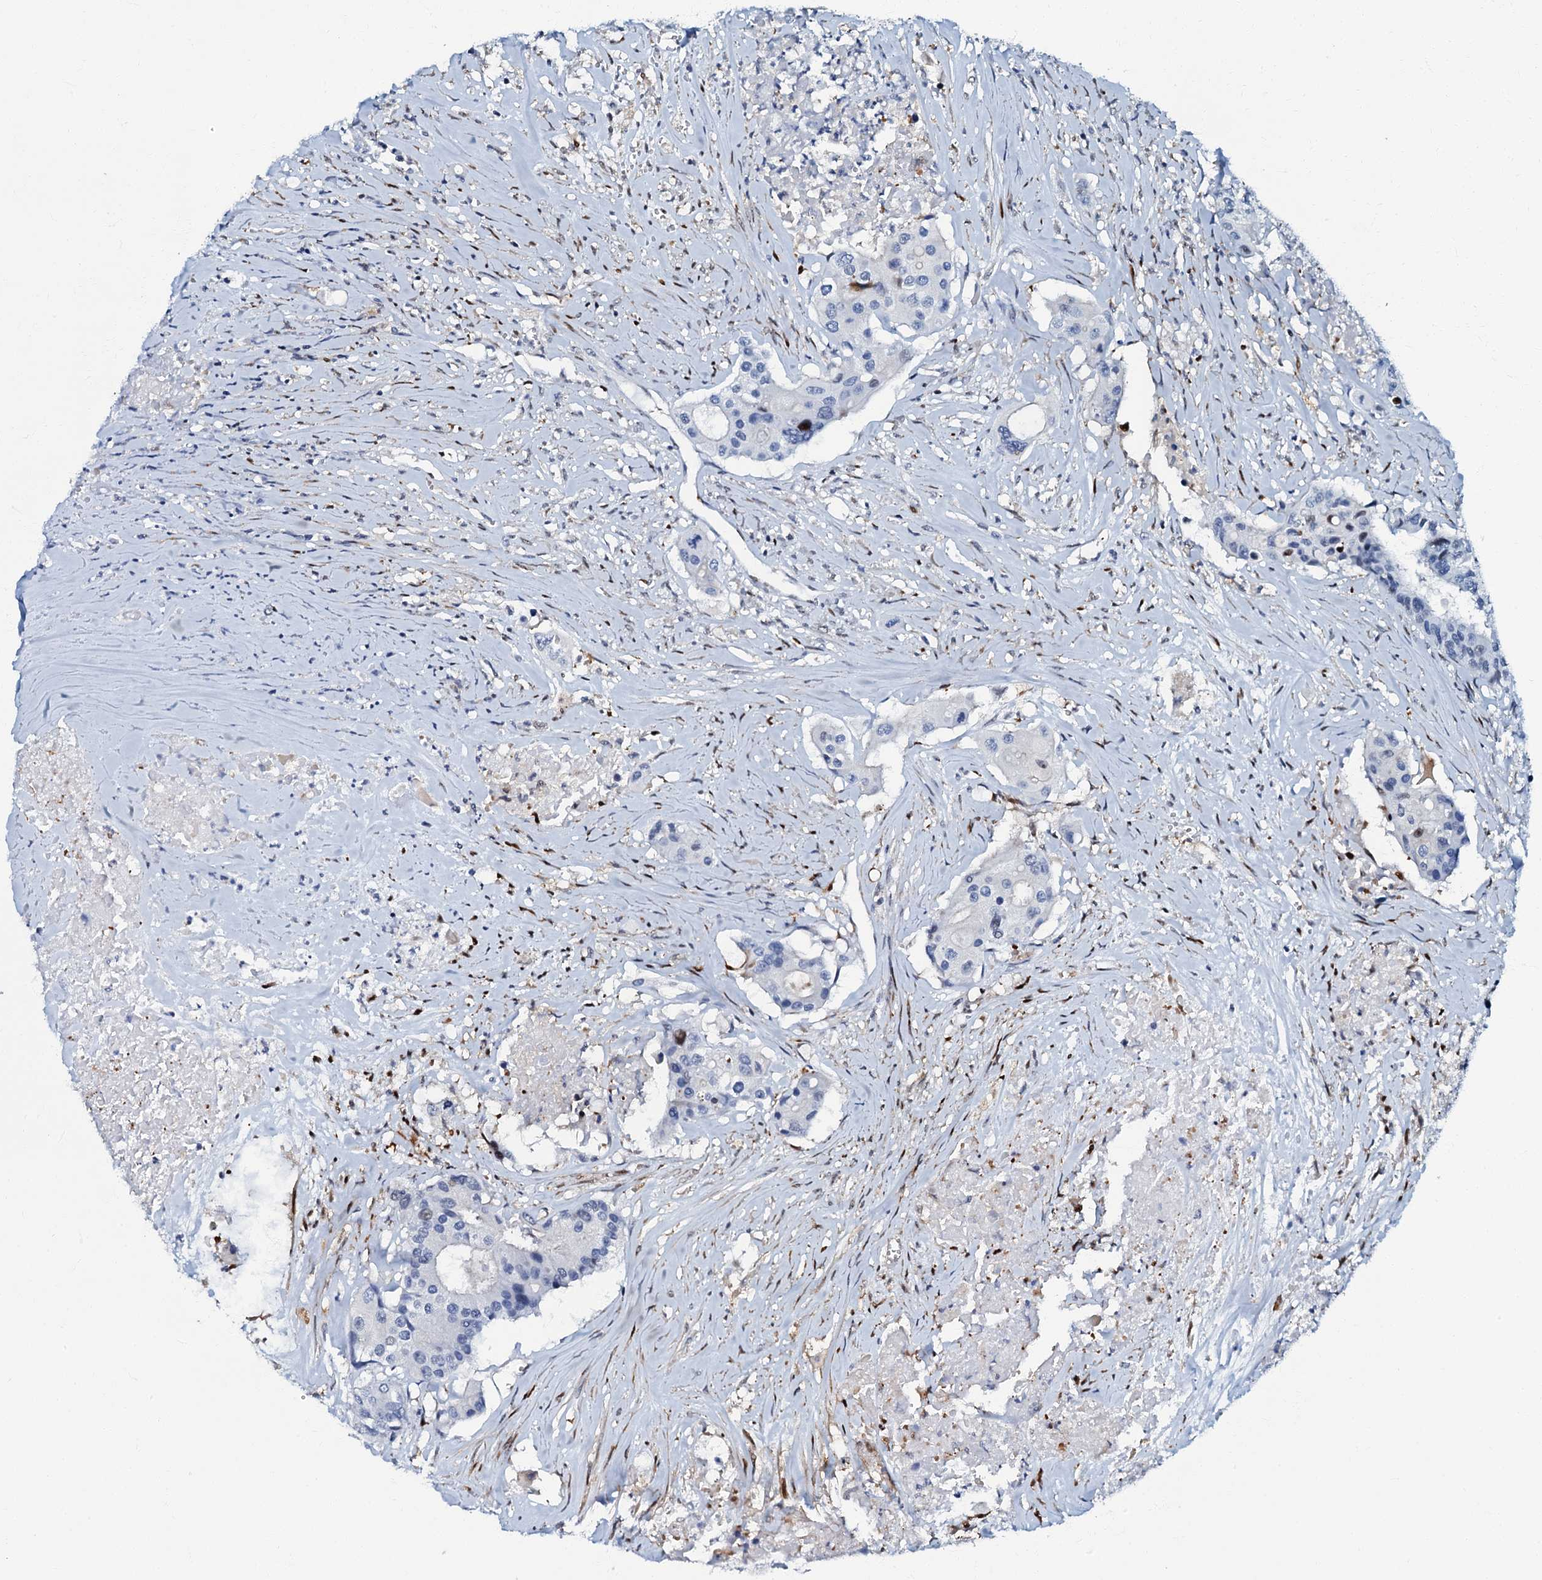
{"staining": {"intensity": "moderate", "quantity": "<25%", "location": "nuclear"}, "tissue": "colorectal cancer", "cell_type": "Tumor cells", "image_type": "cancer", "snomed": [{"axis": "morphology", "description": "Adenocarcinoma, NOS"}, {"axis": "topography", "description": "Colon"}], "caption": "Approximately <25% of tumor cells in human adenocarcinoma (colorectal) reveal moderate nuclear protein positivity as visualized by brown immunohistochemical staining.", "gene": "MFSD5", "patient": {"sex": "male", "age": 77}}